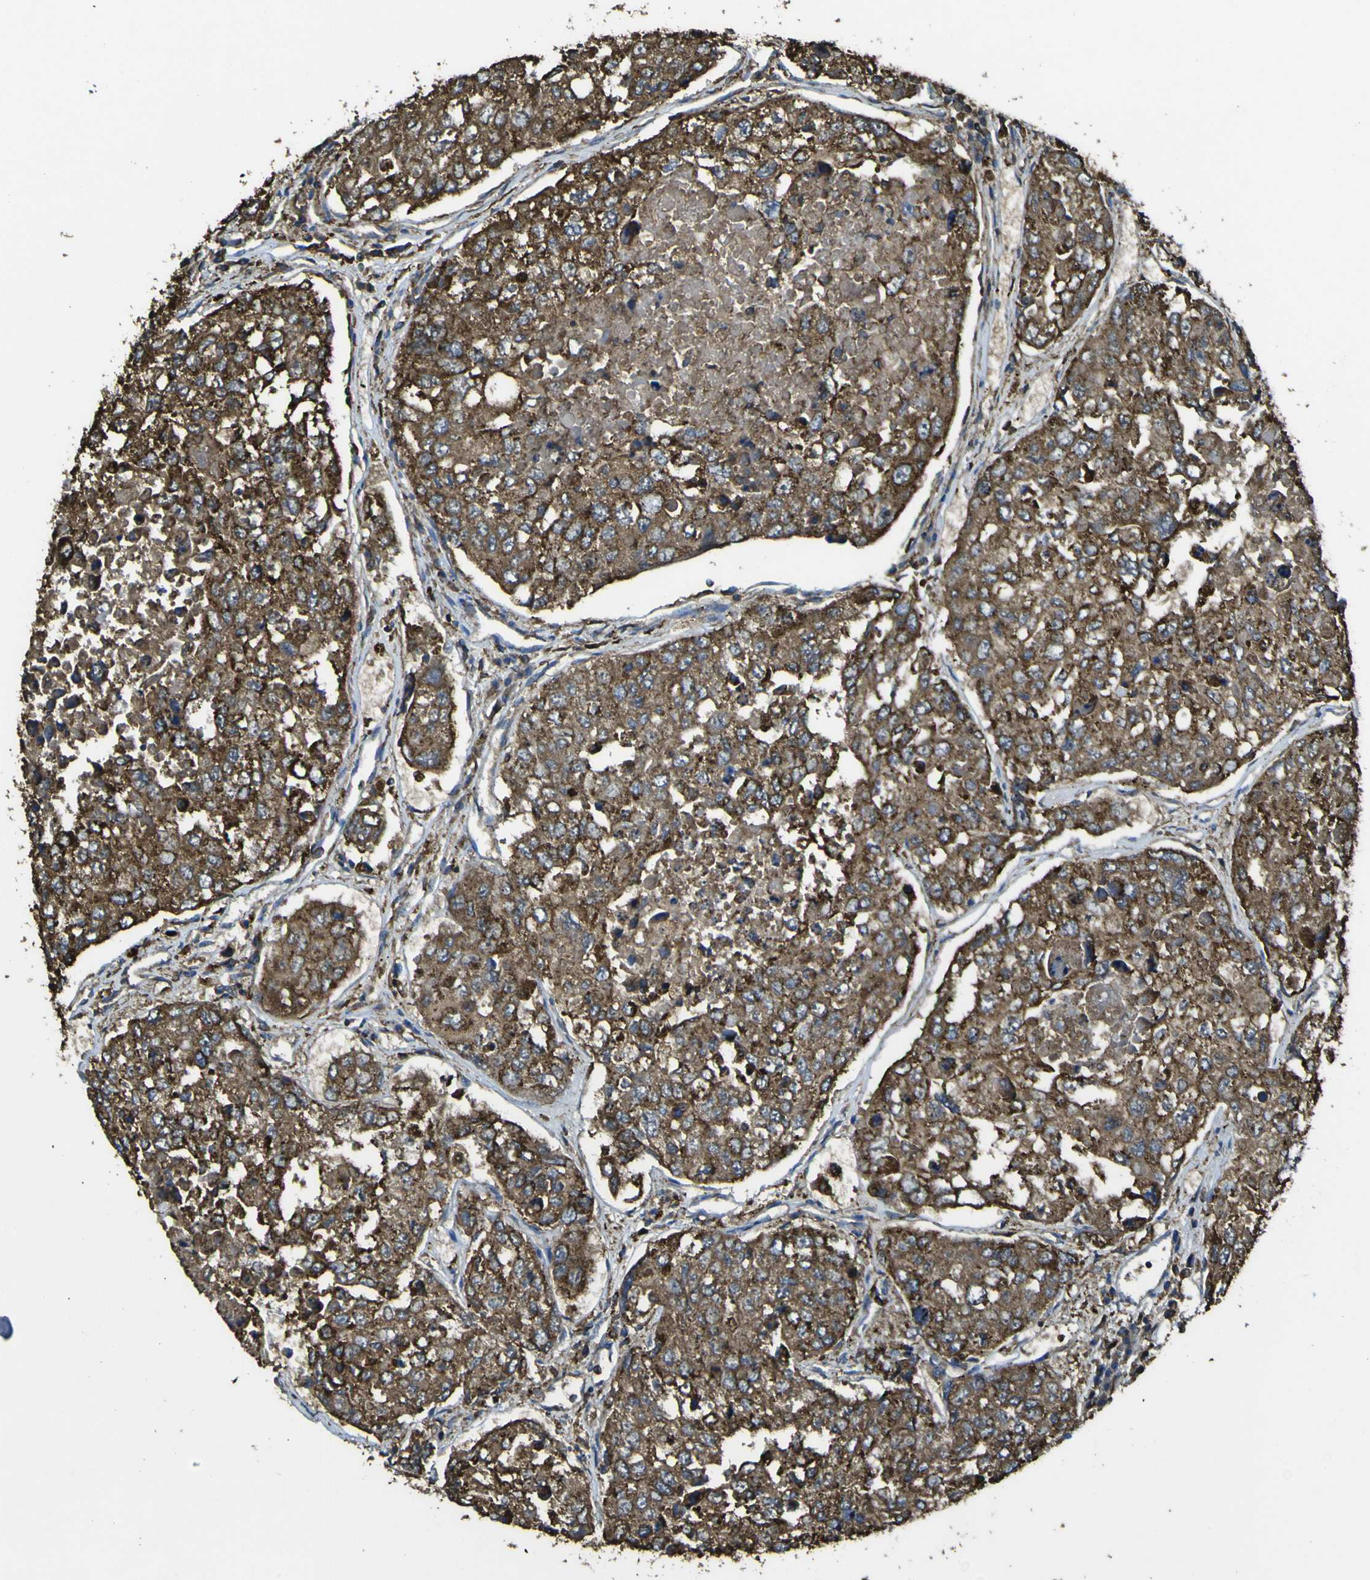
{"staining": {"intensity": "strong", "quantity": "25%-75%", "location": "cytoplasmic/membranous"}, "tissue": "urothelial cancer", "cell_type": "Tumor cells", "image_type": "cancer", "snomed": [{"axis": "morphology", "description": "Urothelial carcinoma, High grade"}, {"axis": "topography", "description": "Lymph node"}, {"axis": "topography", "description": "Urinary bladder"}], "caption": "High-grade urothelial carcinoma was stained to show a protein in brown. There is high levels of strong cytoplasmic/membranous staining in about 25%-75% of tumor cells.", "gene": "ACSL3", "patient": {"sex": "male", "age": 51}}